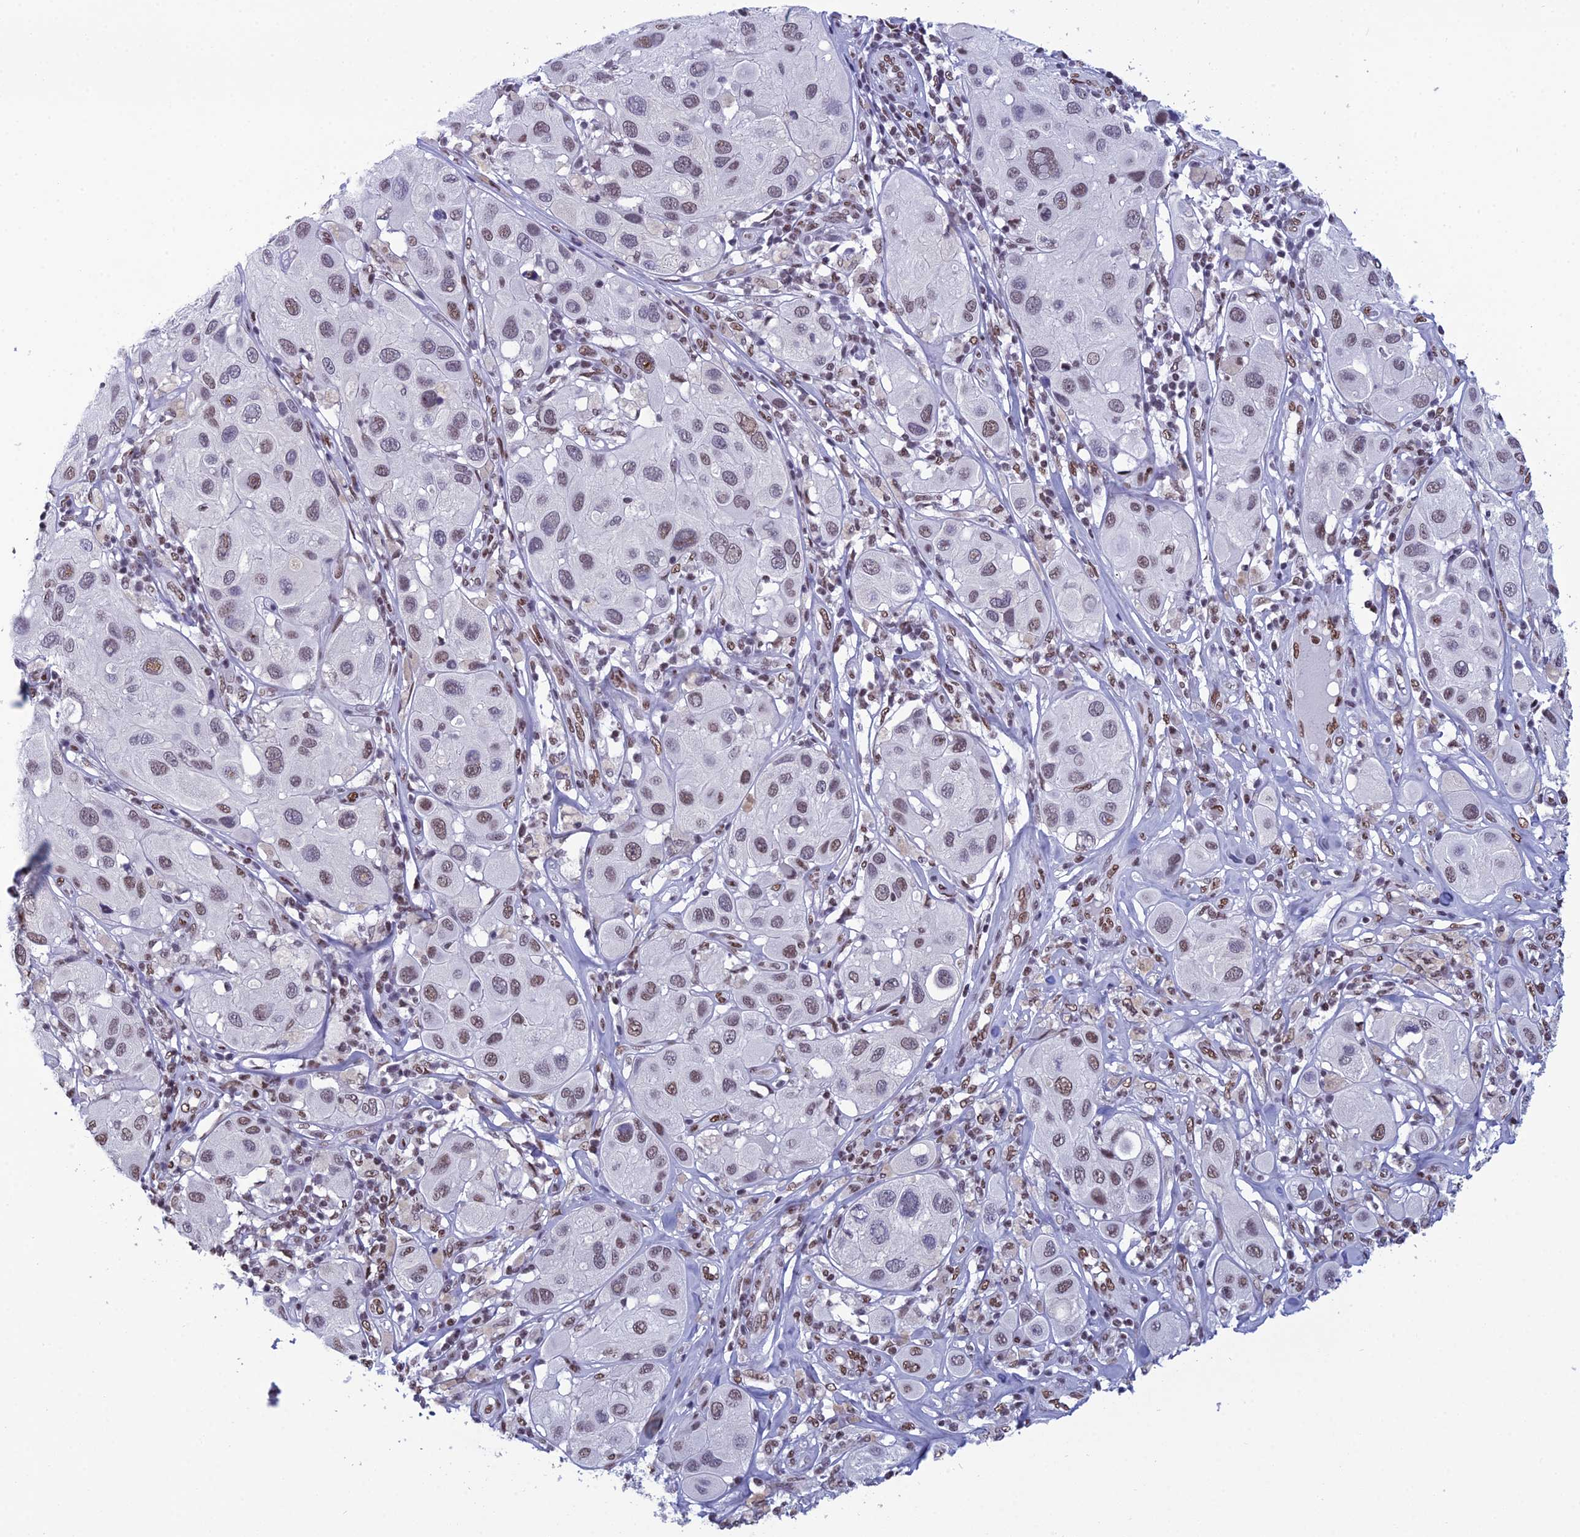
{"staining": {"intensity": "moderate", "quantity": "25%-75%", "location": "nuclear"}, "tissue": "melanoma", "cell_type": "Tumor cells", "image_type": "cancer", "snomed": [{"axis": "morphology", "description": "Malignant melanoma, Metastatic site"}, {"axis": "topography", "description": "Skin"}], "caption": "Immunohistochemical staining of melanoma shows medium levels of moderate nuclear expression in approximately 25%-75% of tumor cells.", "gene": "PRAMEF12", "patient": {"sex": "male", "age": 41}}